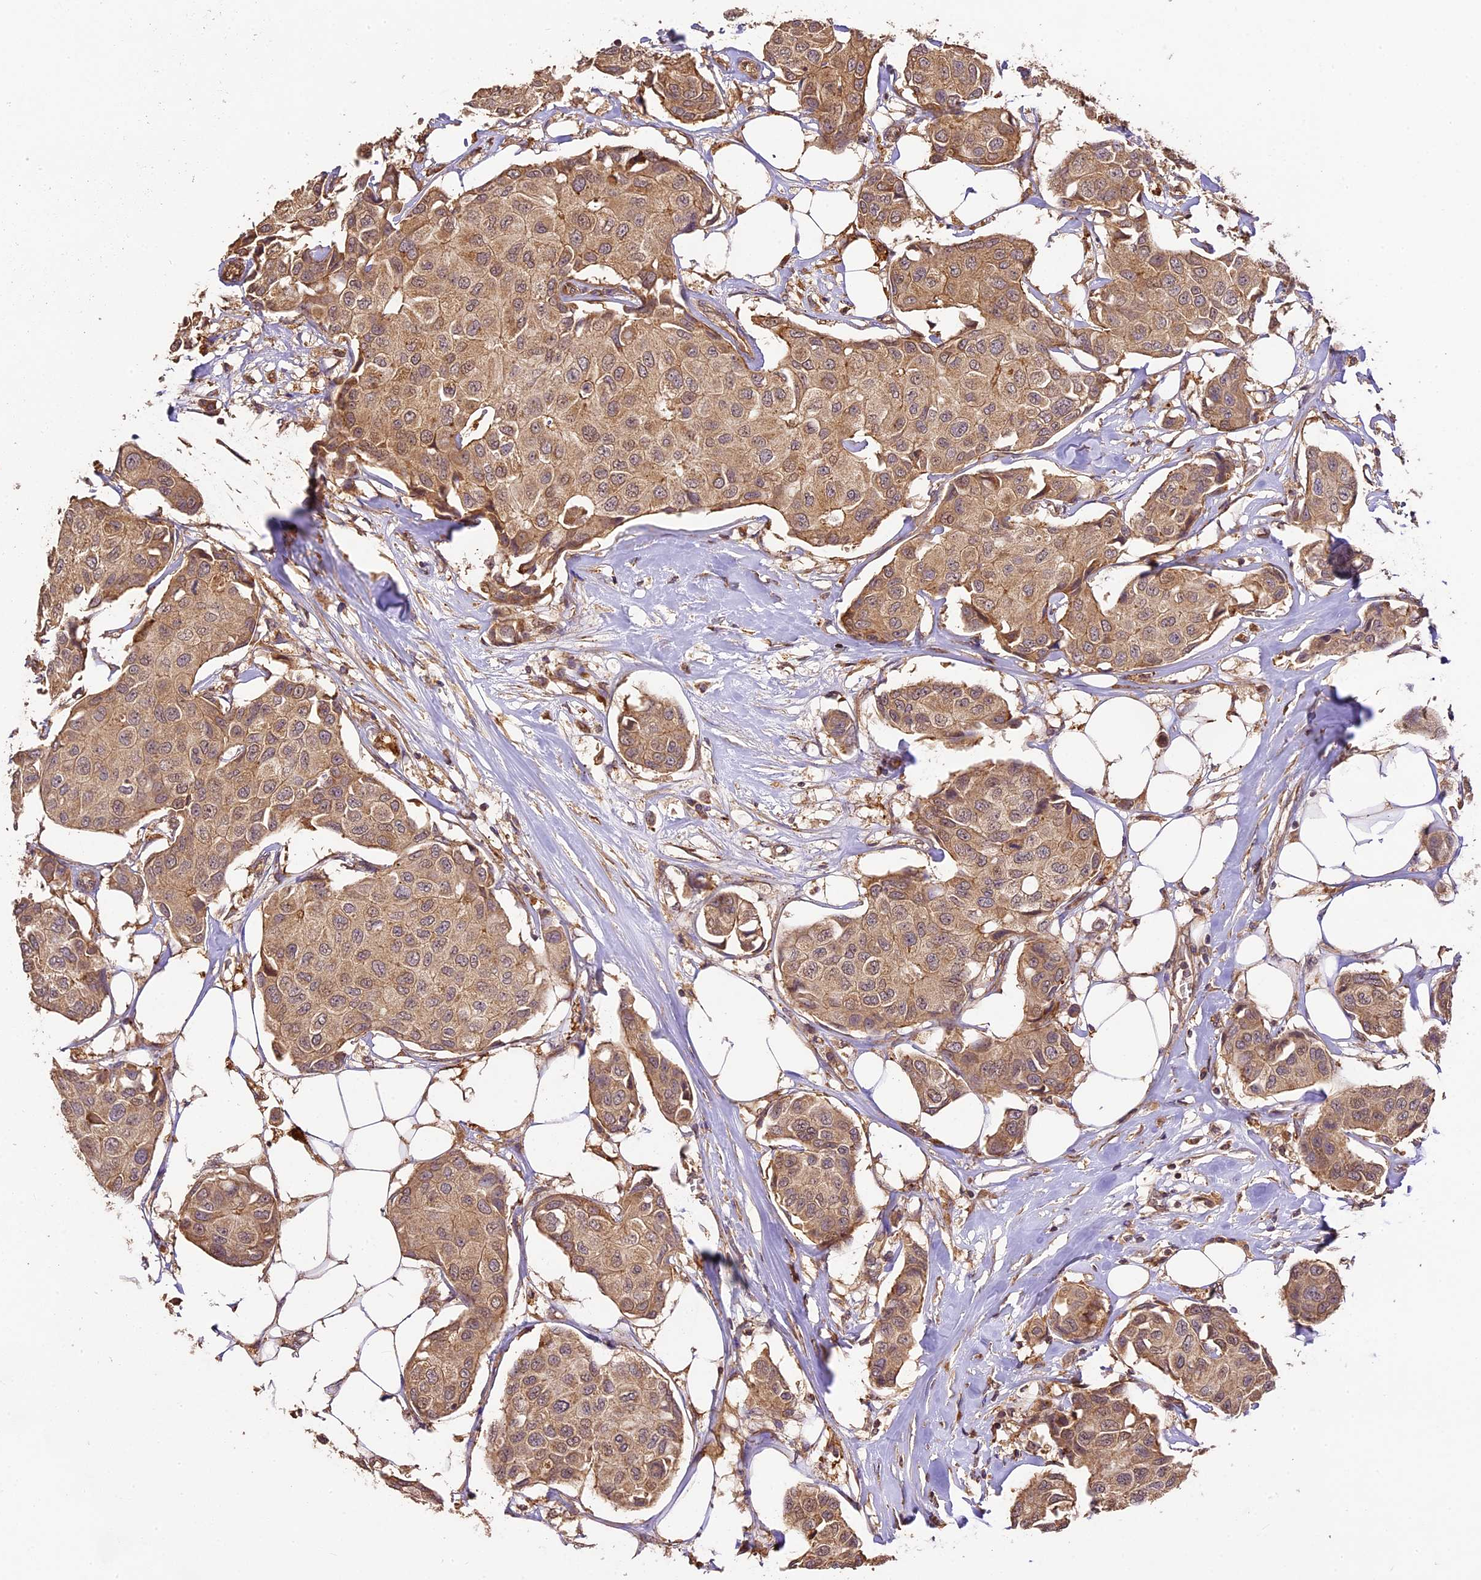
{"staining": {"intensity": "moderate", "quantity": ">75%", "location": "cytoplasmic/membranous"}, "tissue": "breast cancer", "cell_type": "Tumor cells", "image_type": "cancer", "snomed": [{"axis": "morphology", "description": "Duct carcinoma"}, {"axis": "topography", "description": "Breast"}], "caption": "This histopathology image demonstrates immunohistochemistry (IHC) staining of breast cancer, with medium moderate cytoplasmic/membranous positivity in about >75% of tumor cells.", "gene": "BRAP", "patient": {"sex": "female", "age": 80}}